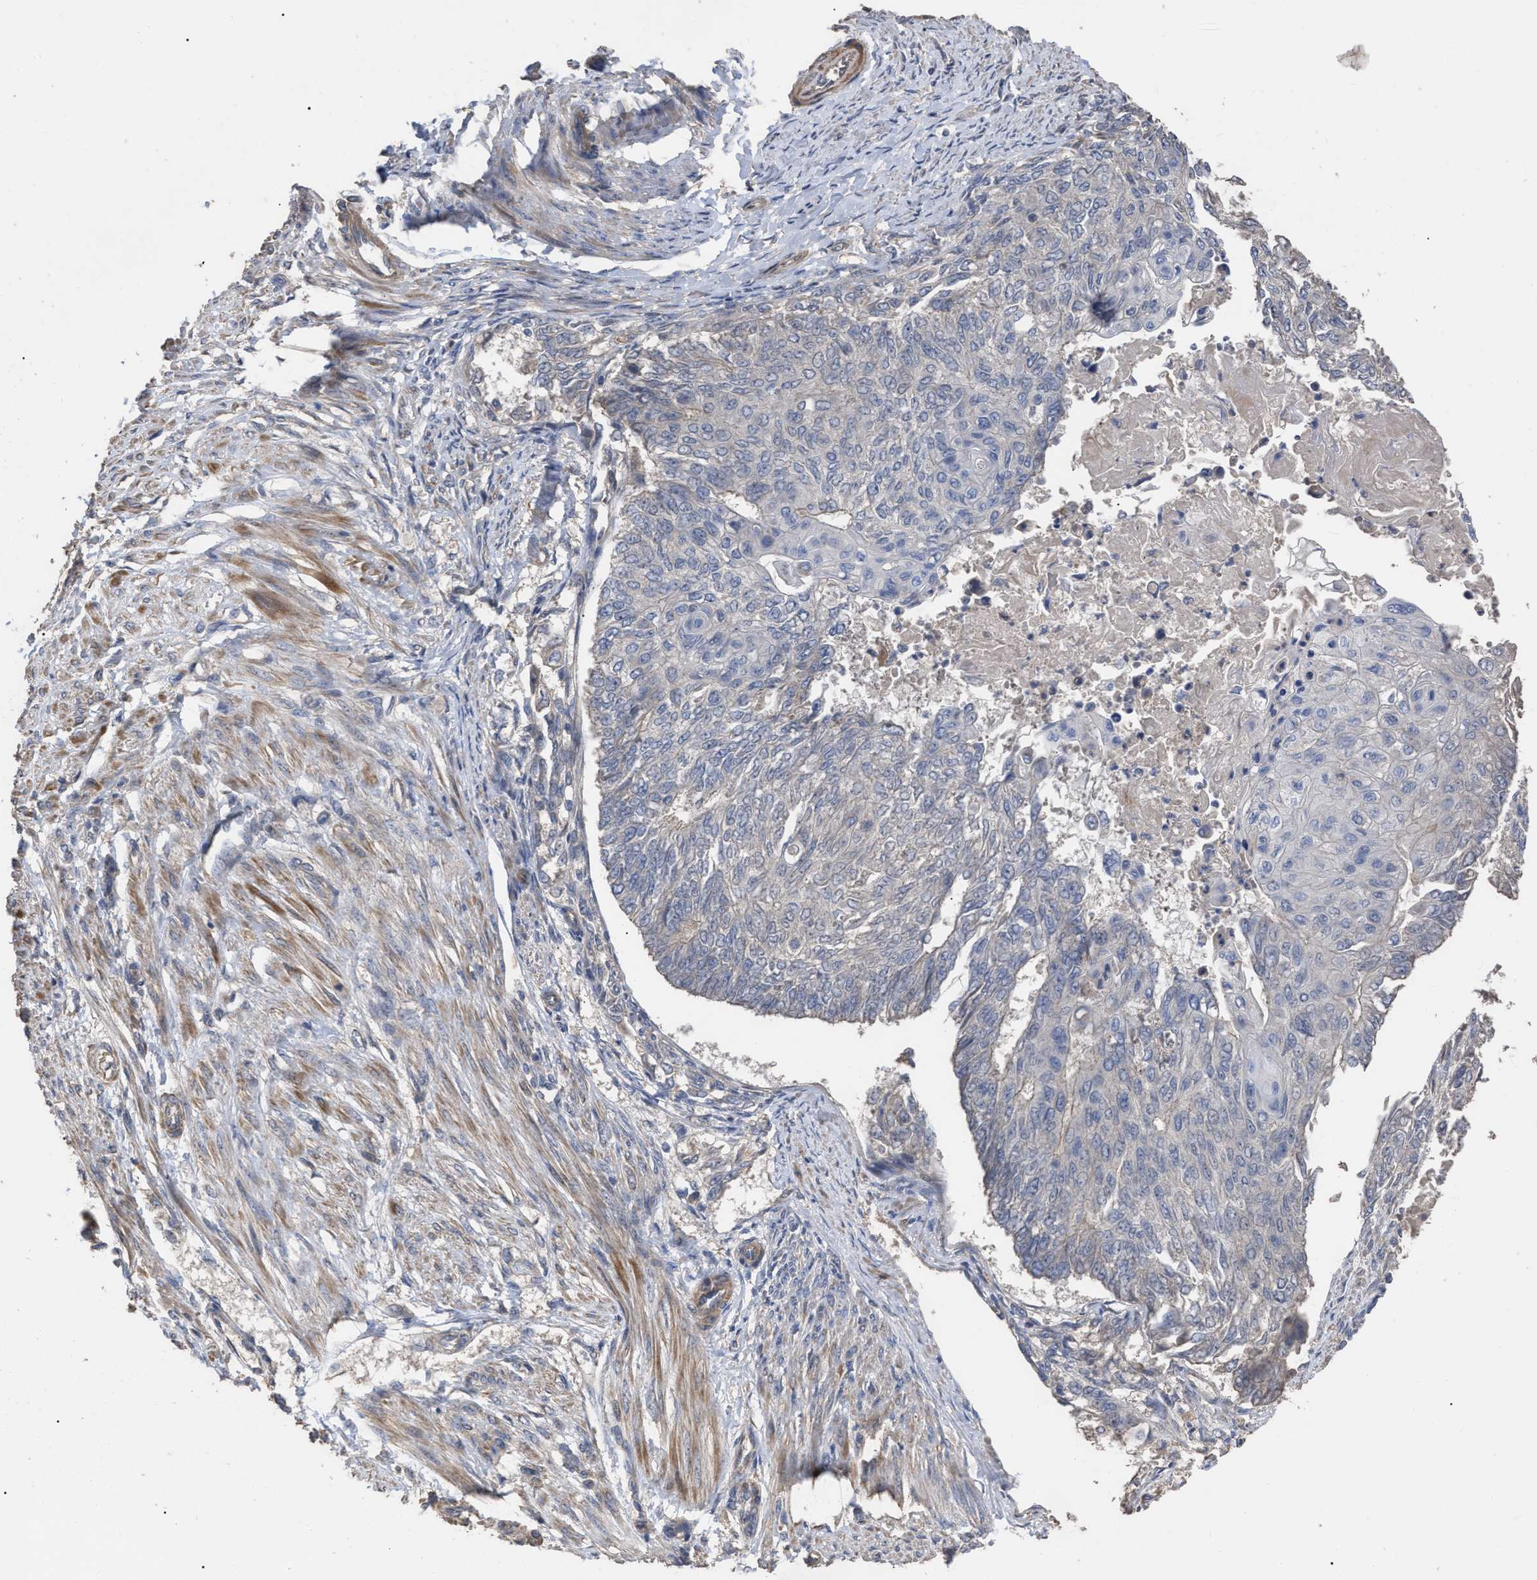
{"staining": {"intensity": "negative", "quantity": "none", "location": "none"}, "tissue": "endometrial cancer", "cell_type": "Tumor cells", "image_type": "cancer", "snomed": [{"axis": "morphology", "description": "Adenocarcinoma, NOS"}, {"axis": "topography", "description": "Endometrium"}], "caption": "There is no significant staining in tumor cells of endometrial cancer.", "gene": "BTN2A1", "patient": {"sex": "female", "age": 32}}